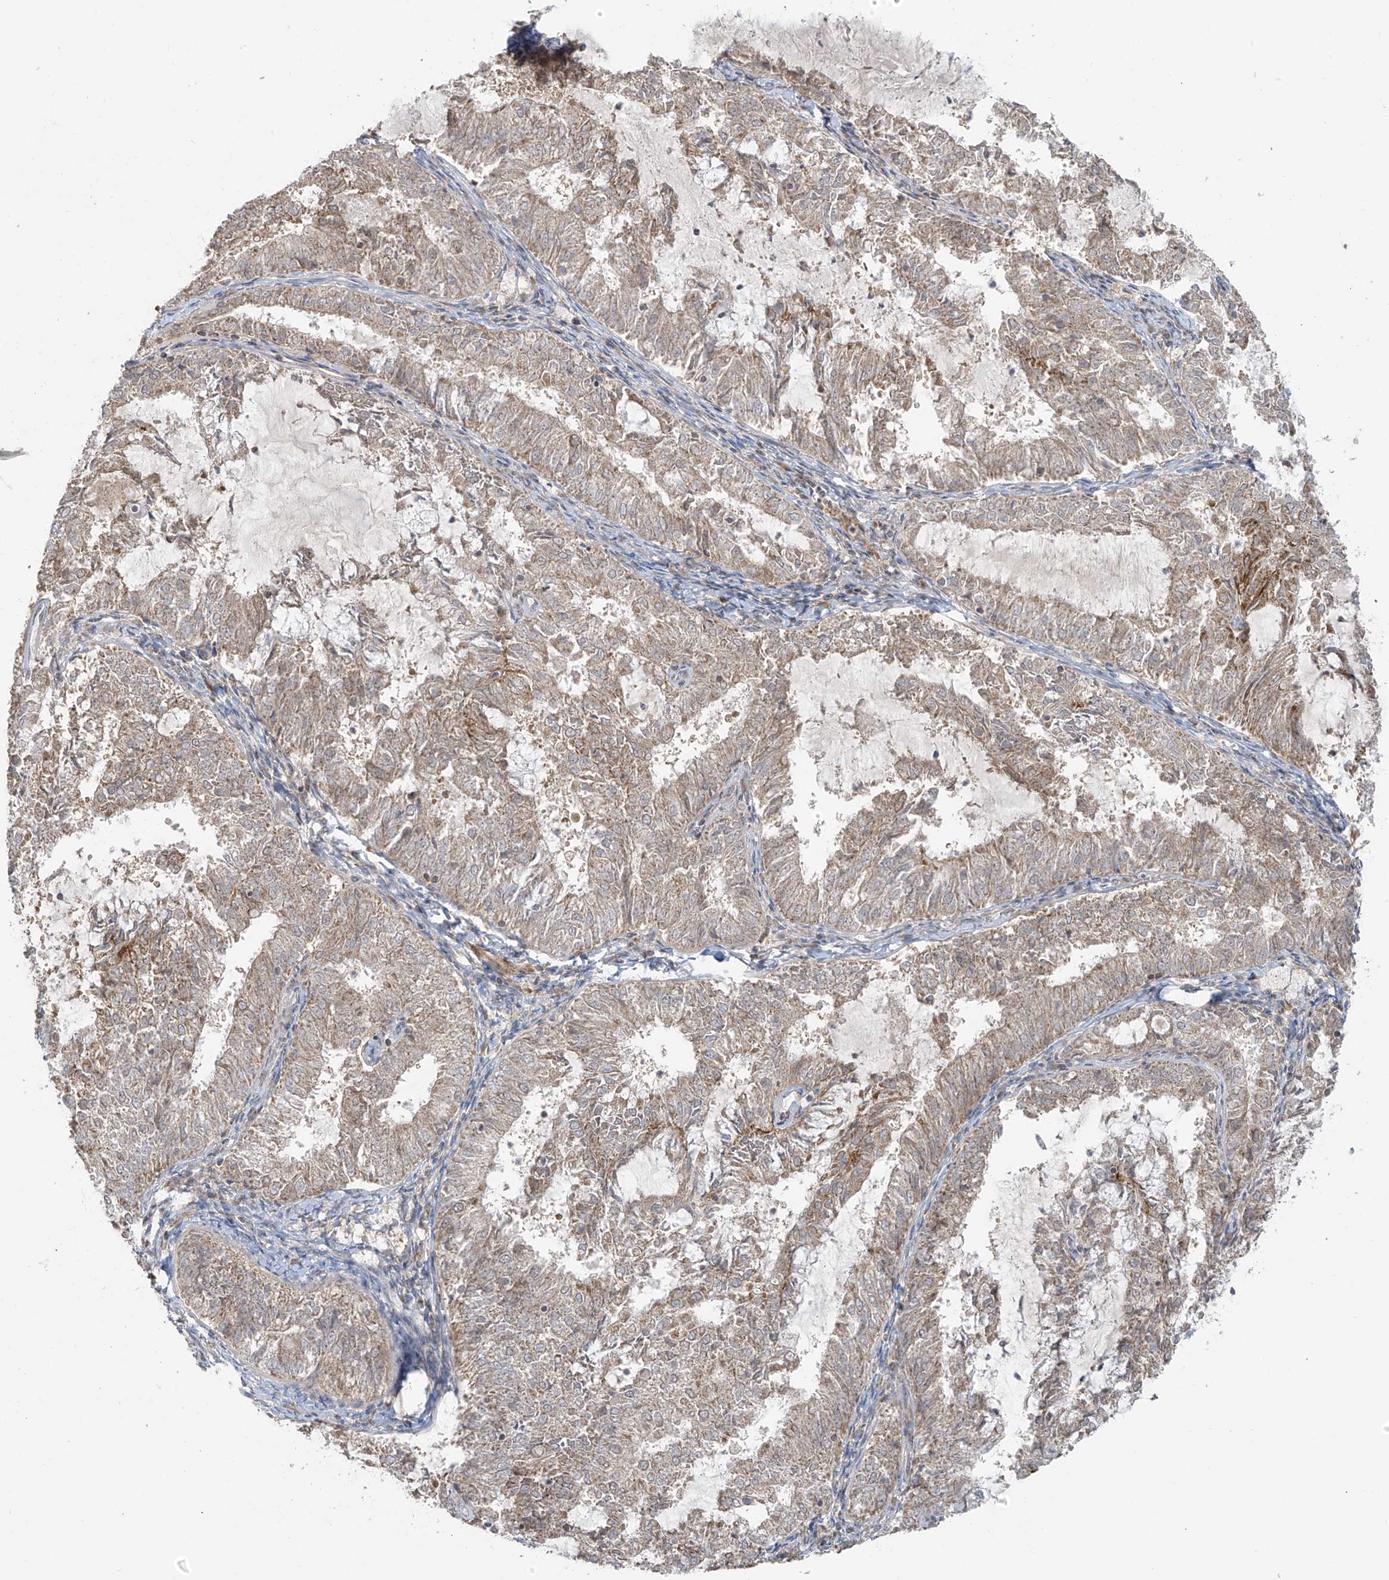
{"staining": {"intensity": "weak", "quantity": ">75%", "location": "cytoplasmic/membranous"}, "tissue": "endometrial cancer", "cell_type": "Tumor cells", "image_type": "cancer", "snomed": [{"axis": "morphology", "description": "Adenocarcinoma, NOS"}, {"axis": "topography", "description": "Endometrium"}], "caption": "Immunohistochemical staining of human endometrial cancer displays weak cytoplasmic/membranous protein expression in approximately >75% of tumor cells. Nuclei are stained in blue.", "gene": "HDDC2", "patient": {"sex": "female", "age": 57}}